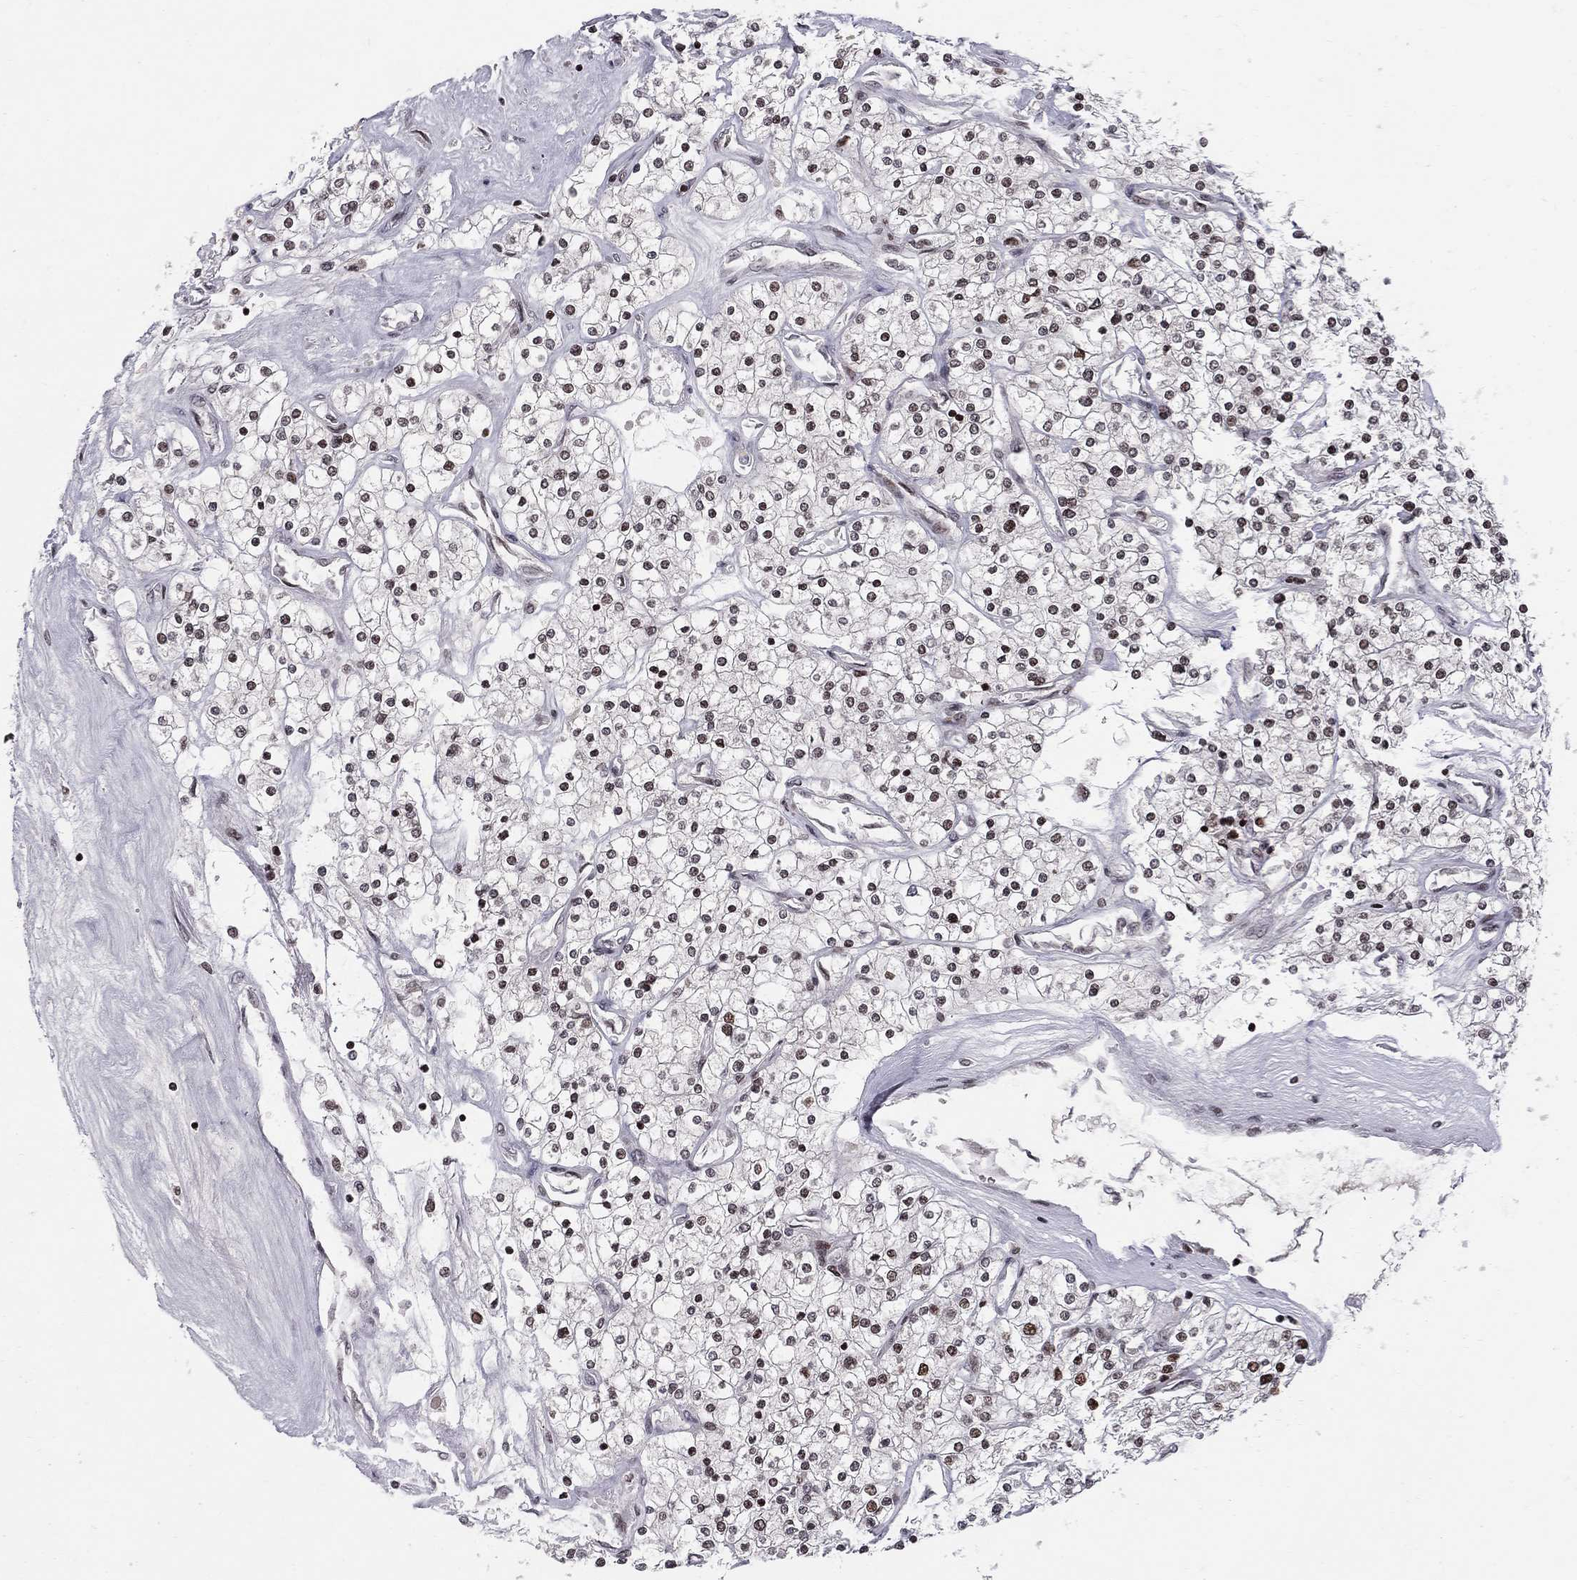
{"staining": {"intensity": "moderate", "quantity": ">75%", "location": "nuclear"}, "tissue": "renal cancer", "cell_type": "Tumor cells", "image_type": "cancer", "snomed": [{"axis": "morphology", "description": "Adenocarcinoma, NOS"}, {"axis": "topography", "description": "Kidney"}], "caption": "Brown immunohistochemical staining in renal adenocarcinoma exhibits moderate nuclear staining in about >75% of tumor cells.", "gene": "RNASEH2C", "patient": {"sex": "male", "age": 80}}